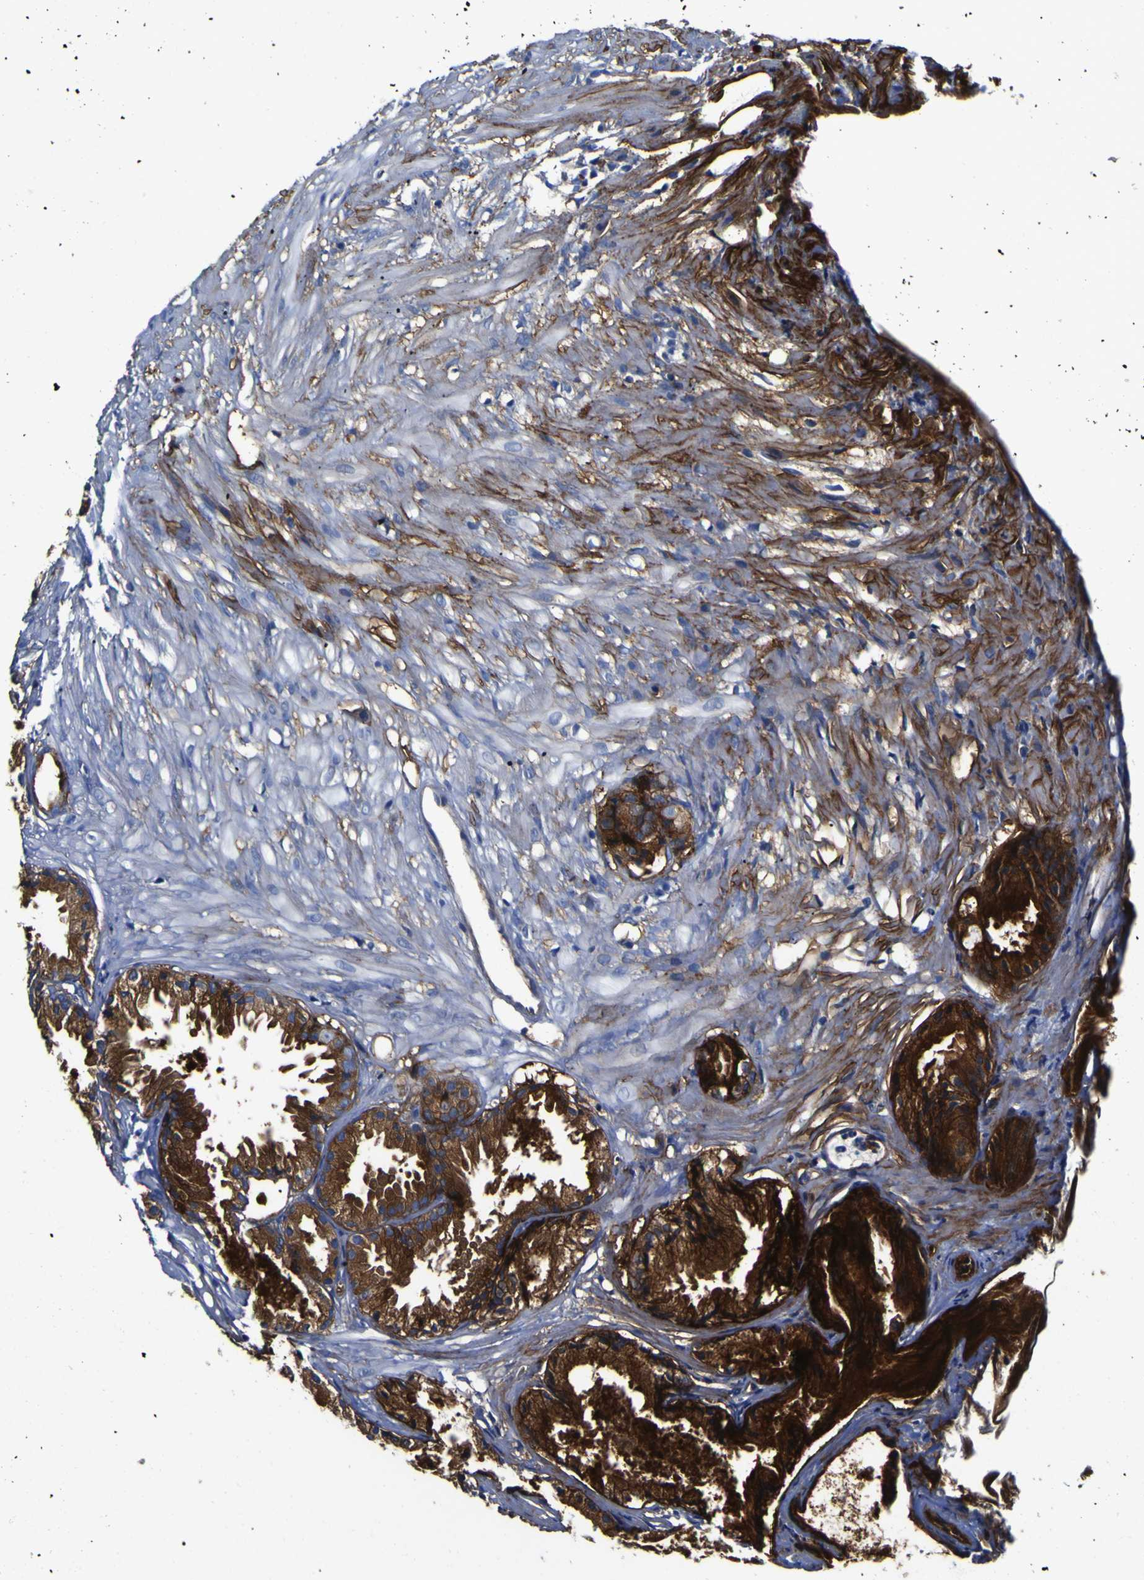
{"staining": {"intensity": "strong", "quantity": ">75%", "location": "cytoplasmic/membranous"}, "tissue": "prostate cancer", "cell_type": "Tumor cells", "image_type": "cancer", "snomed": [{"axis": "morphology", "description": "Adenocarcinoma, Low grade"}, {"axis": "topography", "description": "Prostate"}], "caption": "Immunohistochemical staining of human prostate cancer reveals strong cytoplasmic/membranous protein expression in about >75% of tumor cells.", "gene": "CD151", "patient": {"sex": "male", "age": 72}}